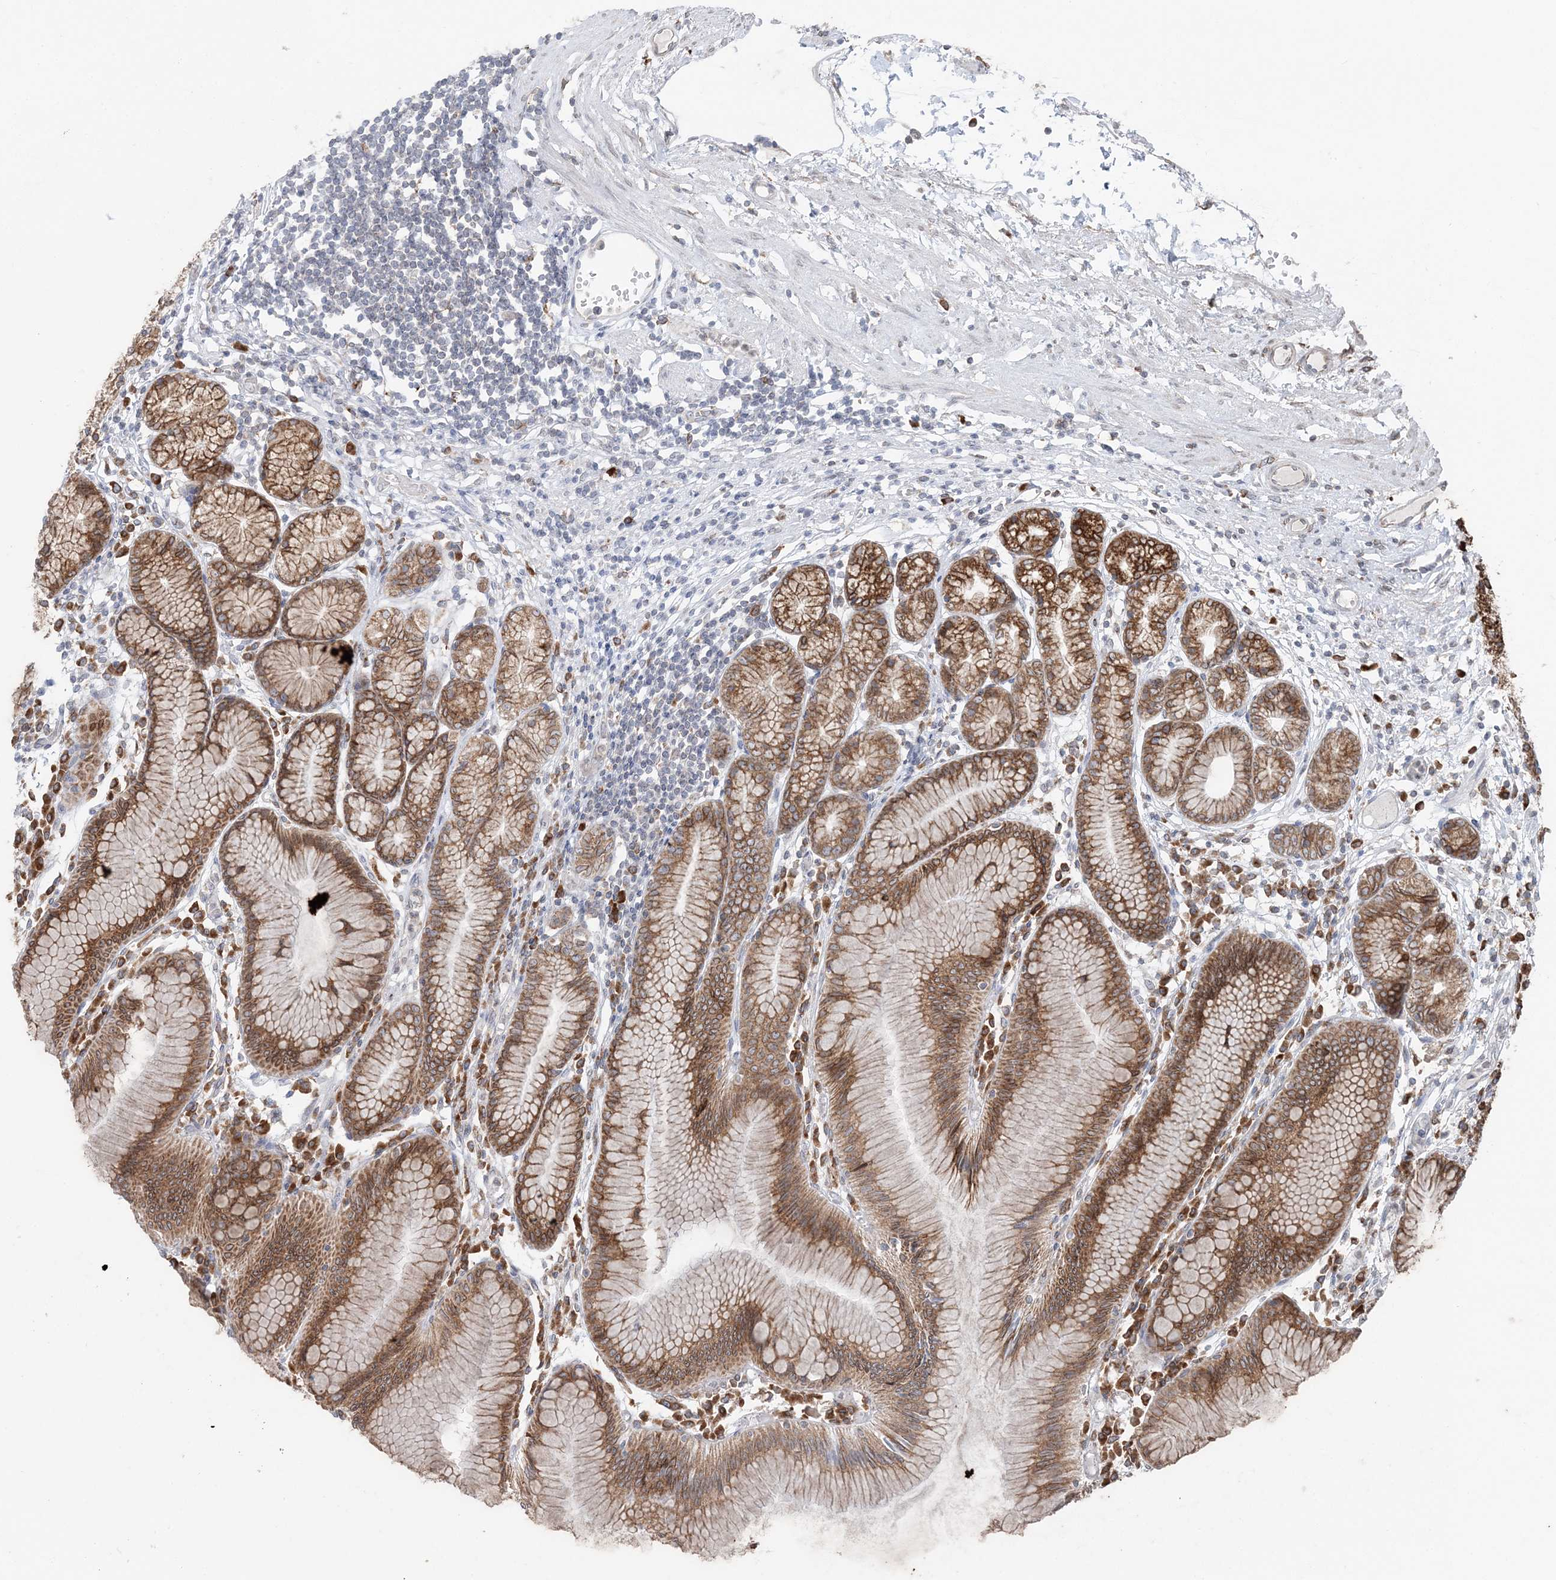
{"staining": {"intensity": "strong", "quantity": ">75%", "location": "cytoplasmic/membranous"}, "tissue": "stomach", "cell_type": "Glandular cells", "image_type": "normal", "snomed": [{"axis": "morphology", "description": "Normal tissue, NOS"}, {"axis": "topography", "description": "Stomach"}], "caption": "Immunohistochemical staining of unremarkable stomach displays >75% levels of strong cytoplasmic/membranous protein staining in about >75% of glandular cells. (brown staining indicates protein expression, while blue staining denotes nuclei).", "gene": "TMED10", "patient": {"sex": "female", "age": 57}}